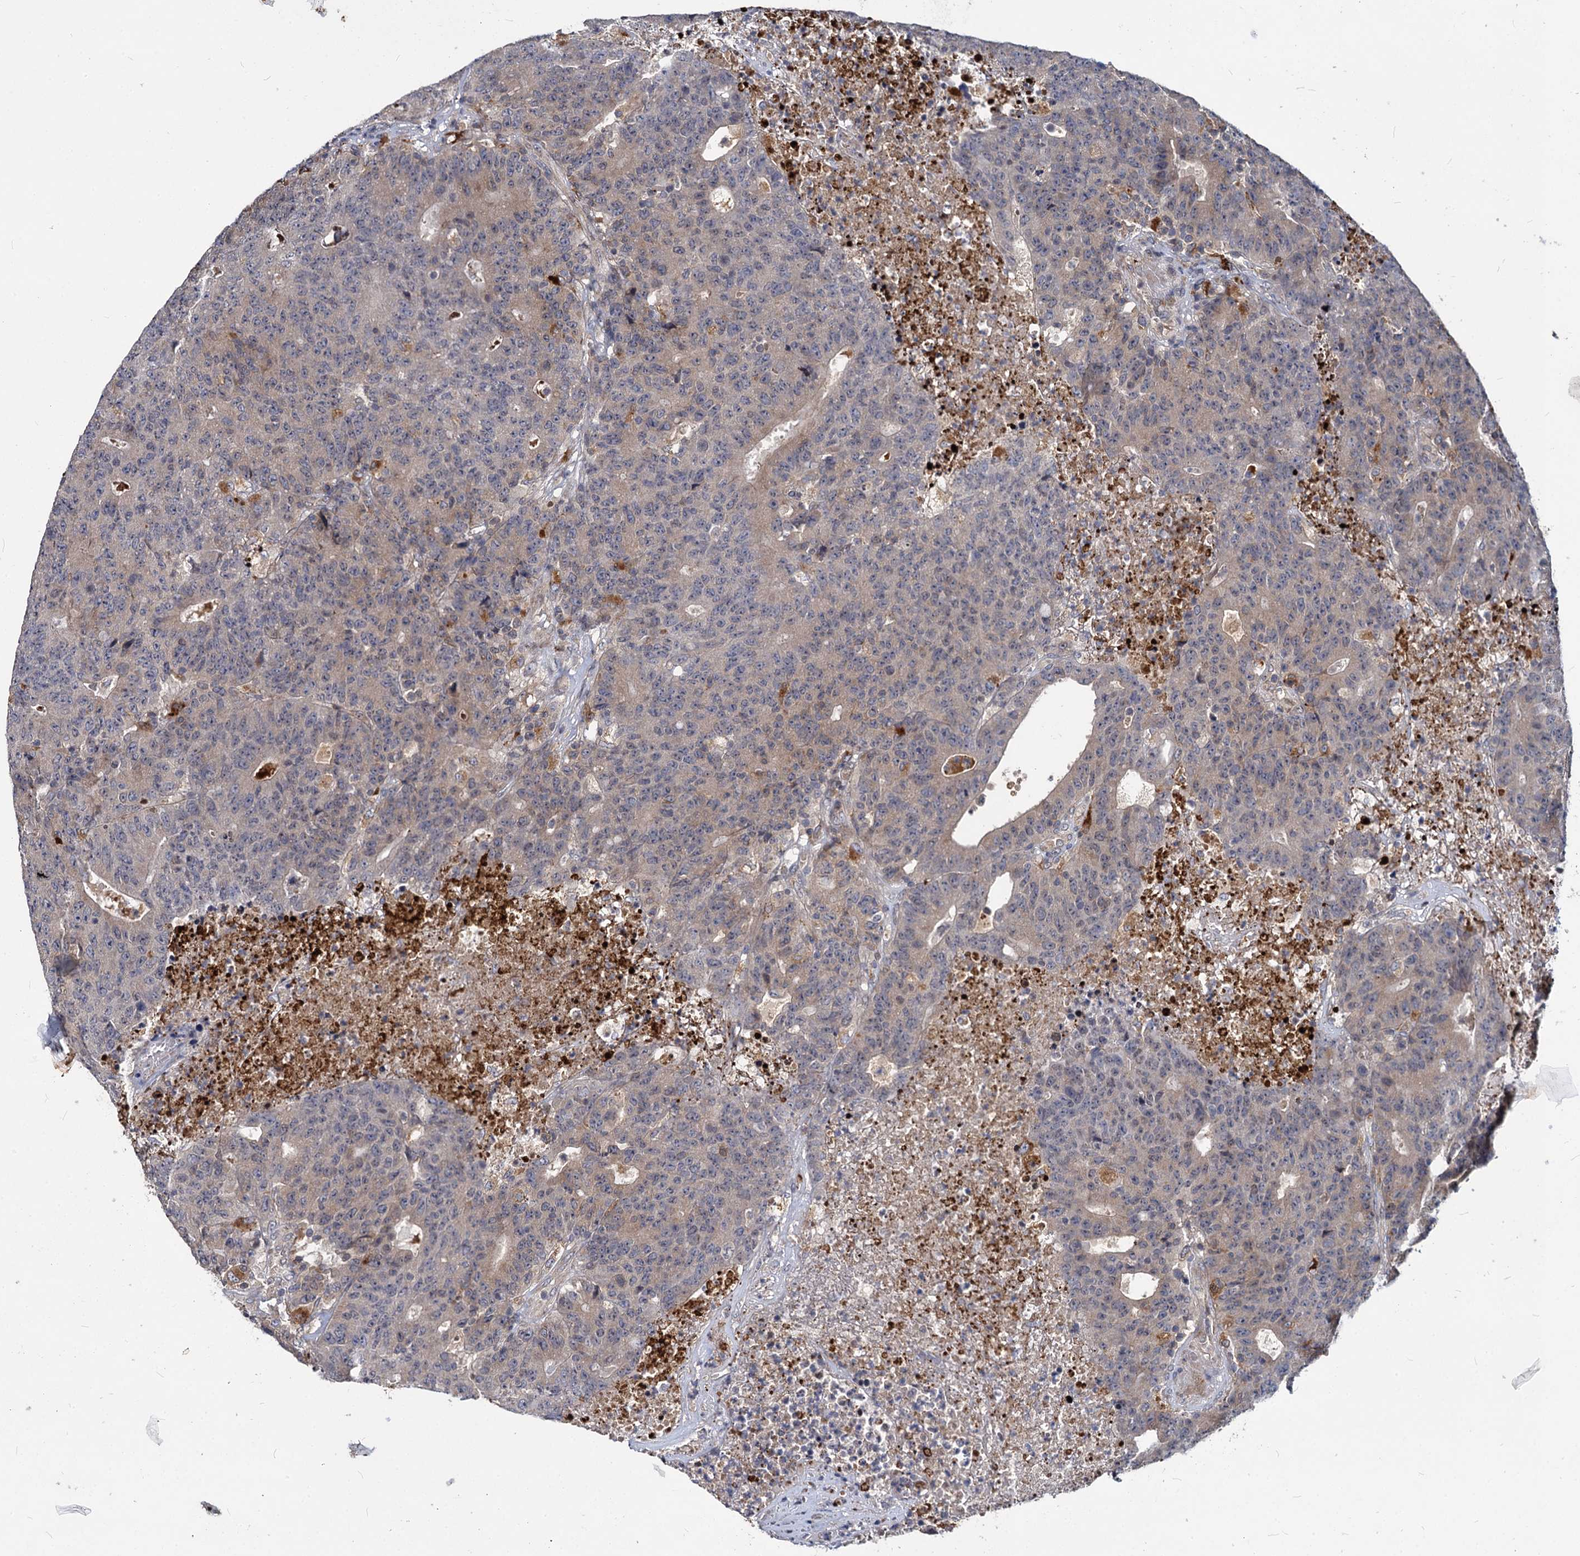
{"staining": {"intensity": "negative", "quantity": "none", "location": "none"}, "tissue": "colorectal cancer", "cell_type": "Tumor cells", "image_type": "cancer", "snomed": [{"axis": "morphology", "description": "Adenocarcinoma, NOS"}, {"axis": "topography", "description": "Colon"}], "caption": "This is an immunohistochemistry image of adenocarcinoma (colorectal). There is no staining in tumor cells.", "gene": "C11orf86", "patient": {"sex": "female", "age": 75}}